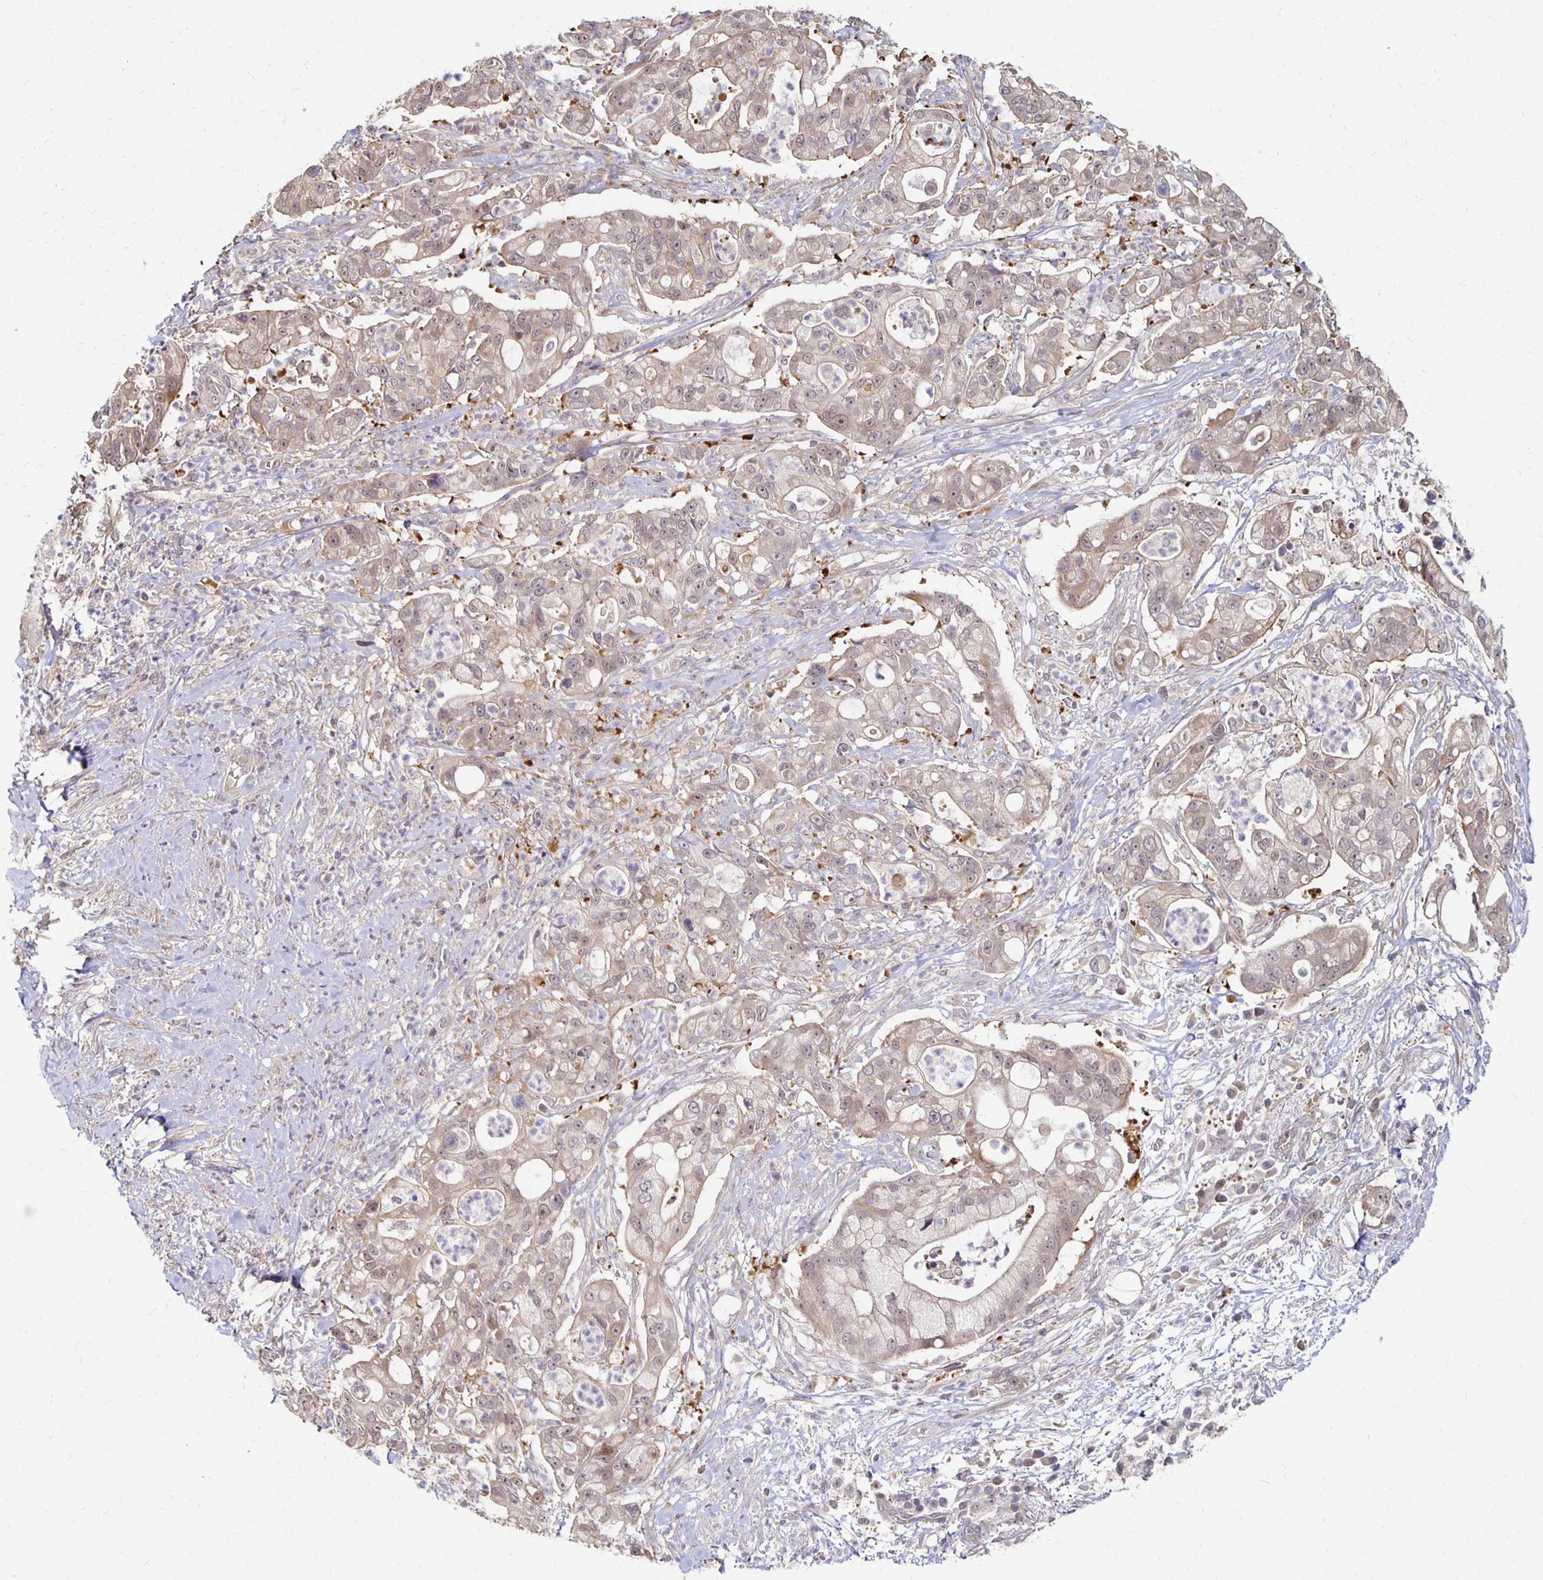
{"staining": {"intensity": "weak", "quantity": ">75%", "location": "cytoplasmic/membranous,nuclear"}, "tissue": "pancreatic cancer", "cell_type": "Tumor cells", "image_type": "cancer", "snomed": [{"axis": "morphology", "description": "Adenocarcinoma, NOS"}, {"axis": "topography", "description": "Pancreas"}], "caption": "Human pancreatic adenocarcinoma stained with a protein marker reveals weak staining in tumor cells.", "gene": "PRKCB", "patient": {"sex": "female", "age": 69}}